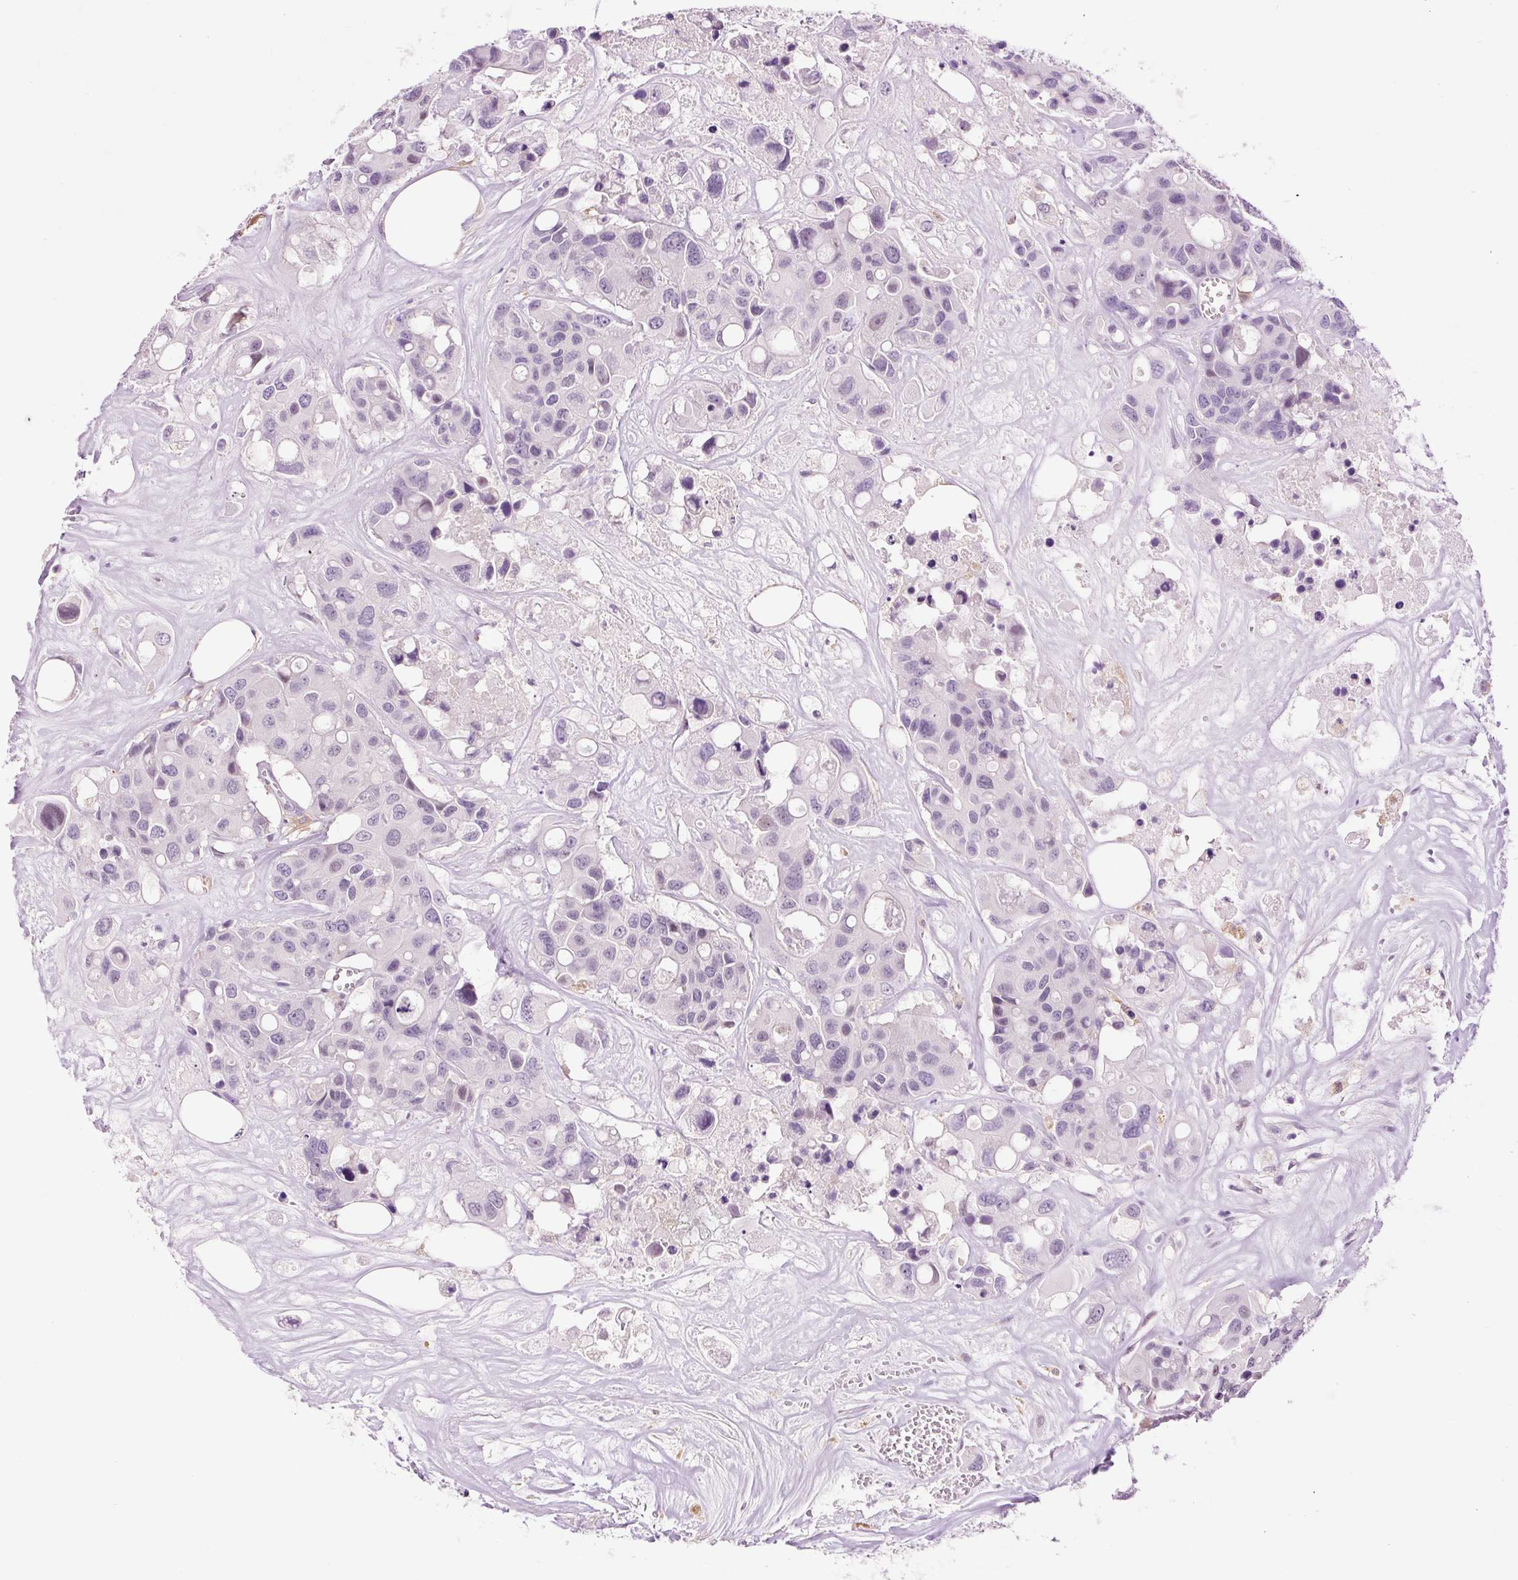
{"staining": {"intensity": "negative", "quantity": "none", "location": "none"}, "tissue": "colorectal cancer", "cell_type": "Tumor cells", "image_type": "cancer", "snomed": [{"axis": "morphology", "description": "Adenocarcinoma, NOS"}, {"axis": "topography", "description": "Colon"}], "caption": "An IHC photomicrograph of colorectal cancer (adenocarcinoma) is shown. There is no staining in tumor cells of colorectal cancer (adenocarcinoma).", "gene": "LY86", "patient": {"sex": "male", "age": 77}}